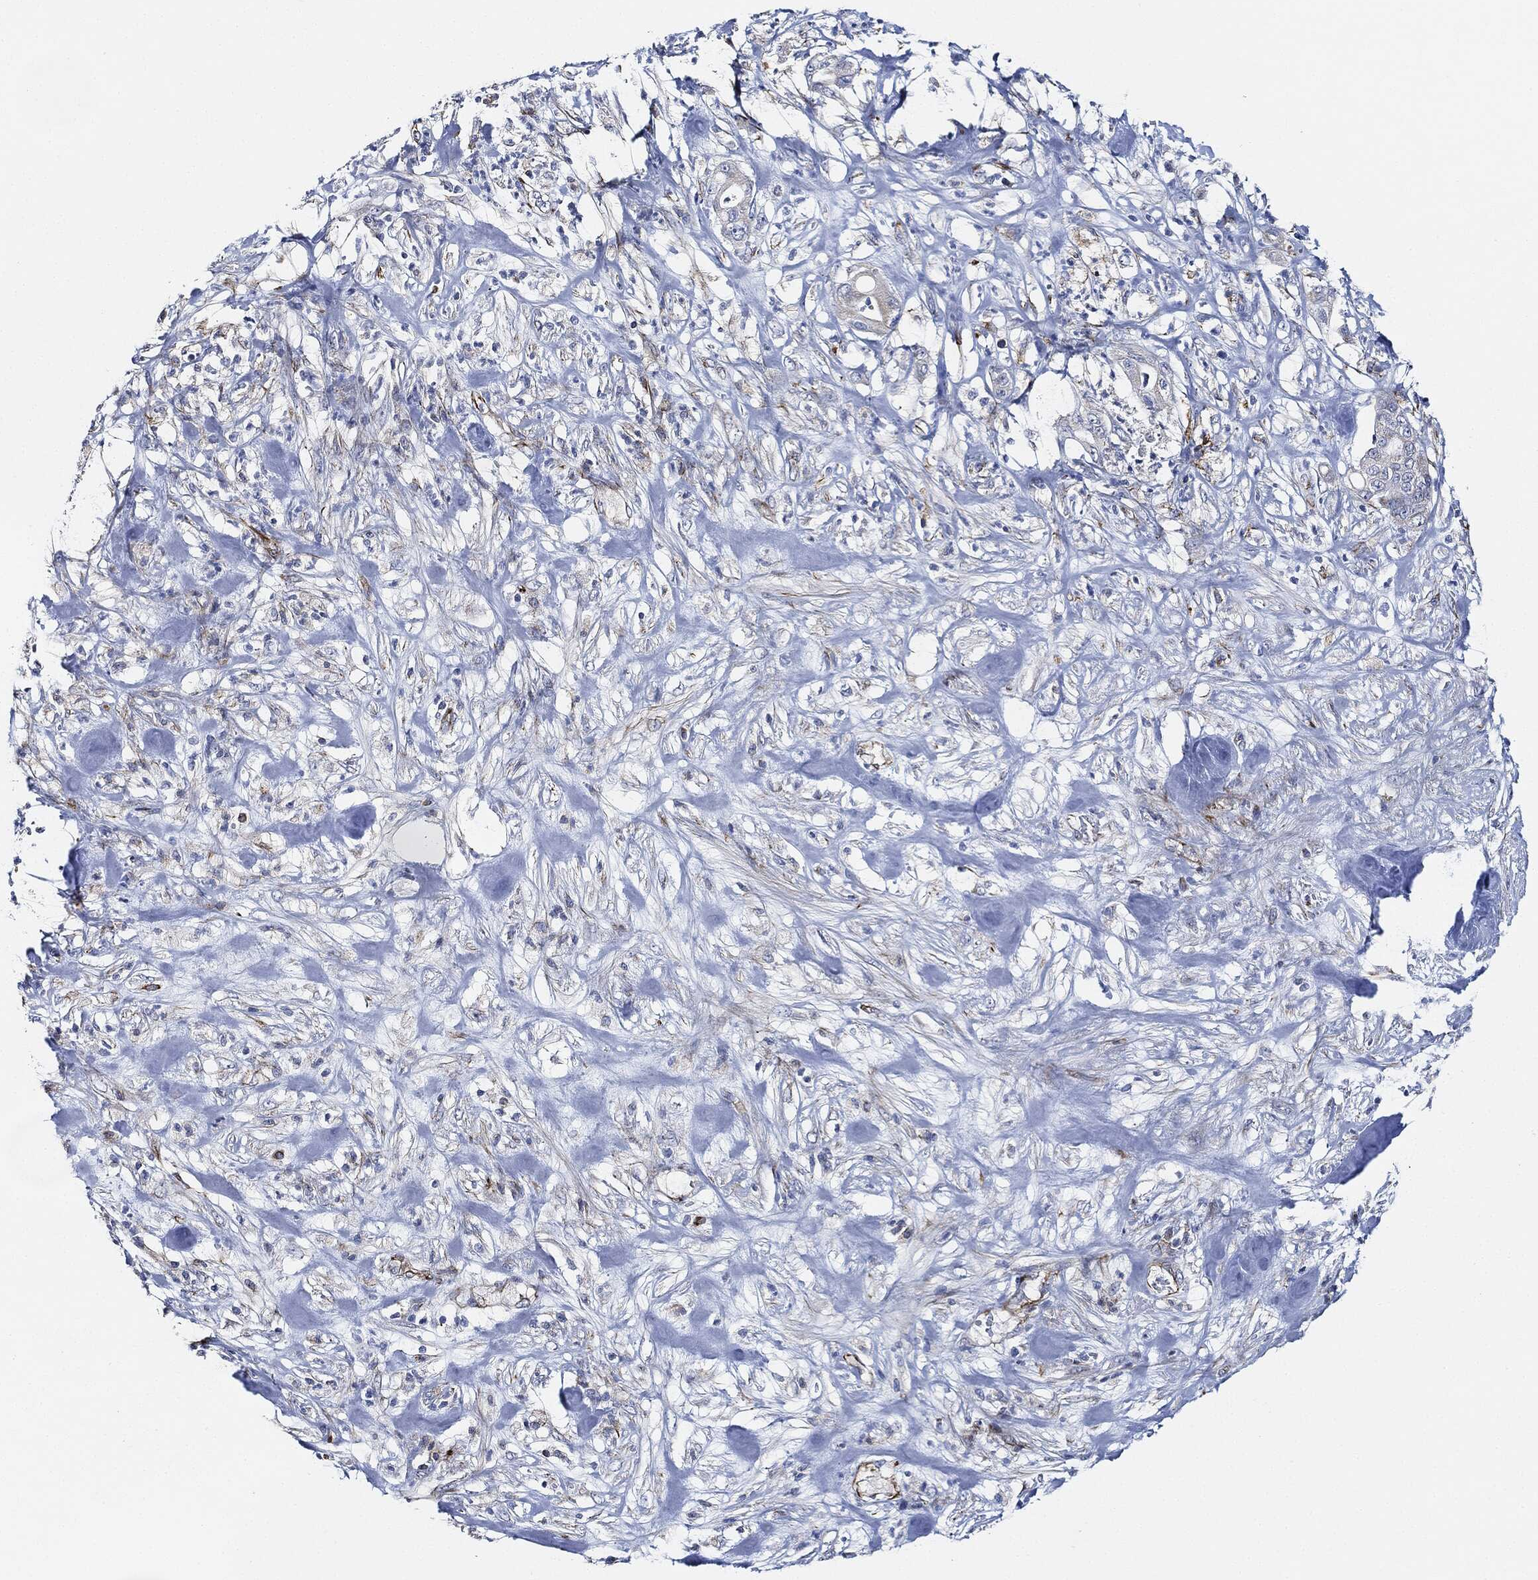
{"staining": {"intensity": "negative", "quantity": "none", "location": "none"}, "tissue": "pancreatic cancer", "cell_type": "Tumor cells", "image_type": "cancer", "snomed": [{"axis": "morphology", "description": "Adenocarcinoma, NOS"}, {"axis": "topography", "description": "Pancreas"}], "caption": "High magnification brightfield microscopy of pancreatic cancer (adenocarcinoma) stained with DAB (3,3'-diaminobenzidine) (brown) and counterstained with hematoxylin (blue): tumor cells show no significant expression.", "gene": "THSD1", "patient": {"sex": "male", "age": 71}}